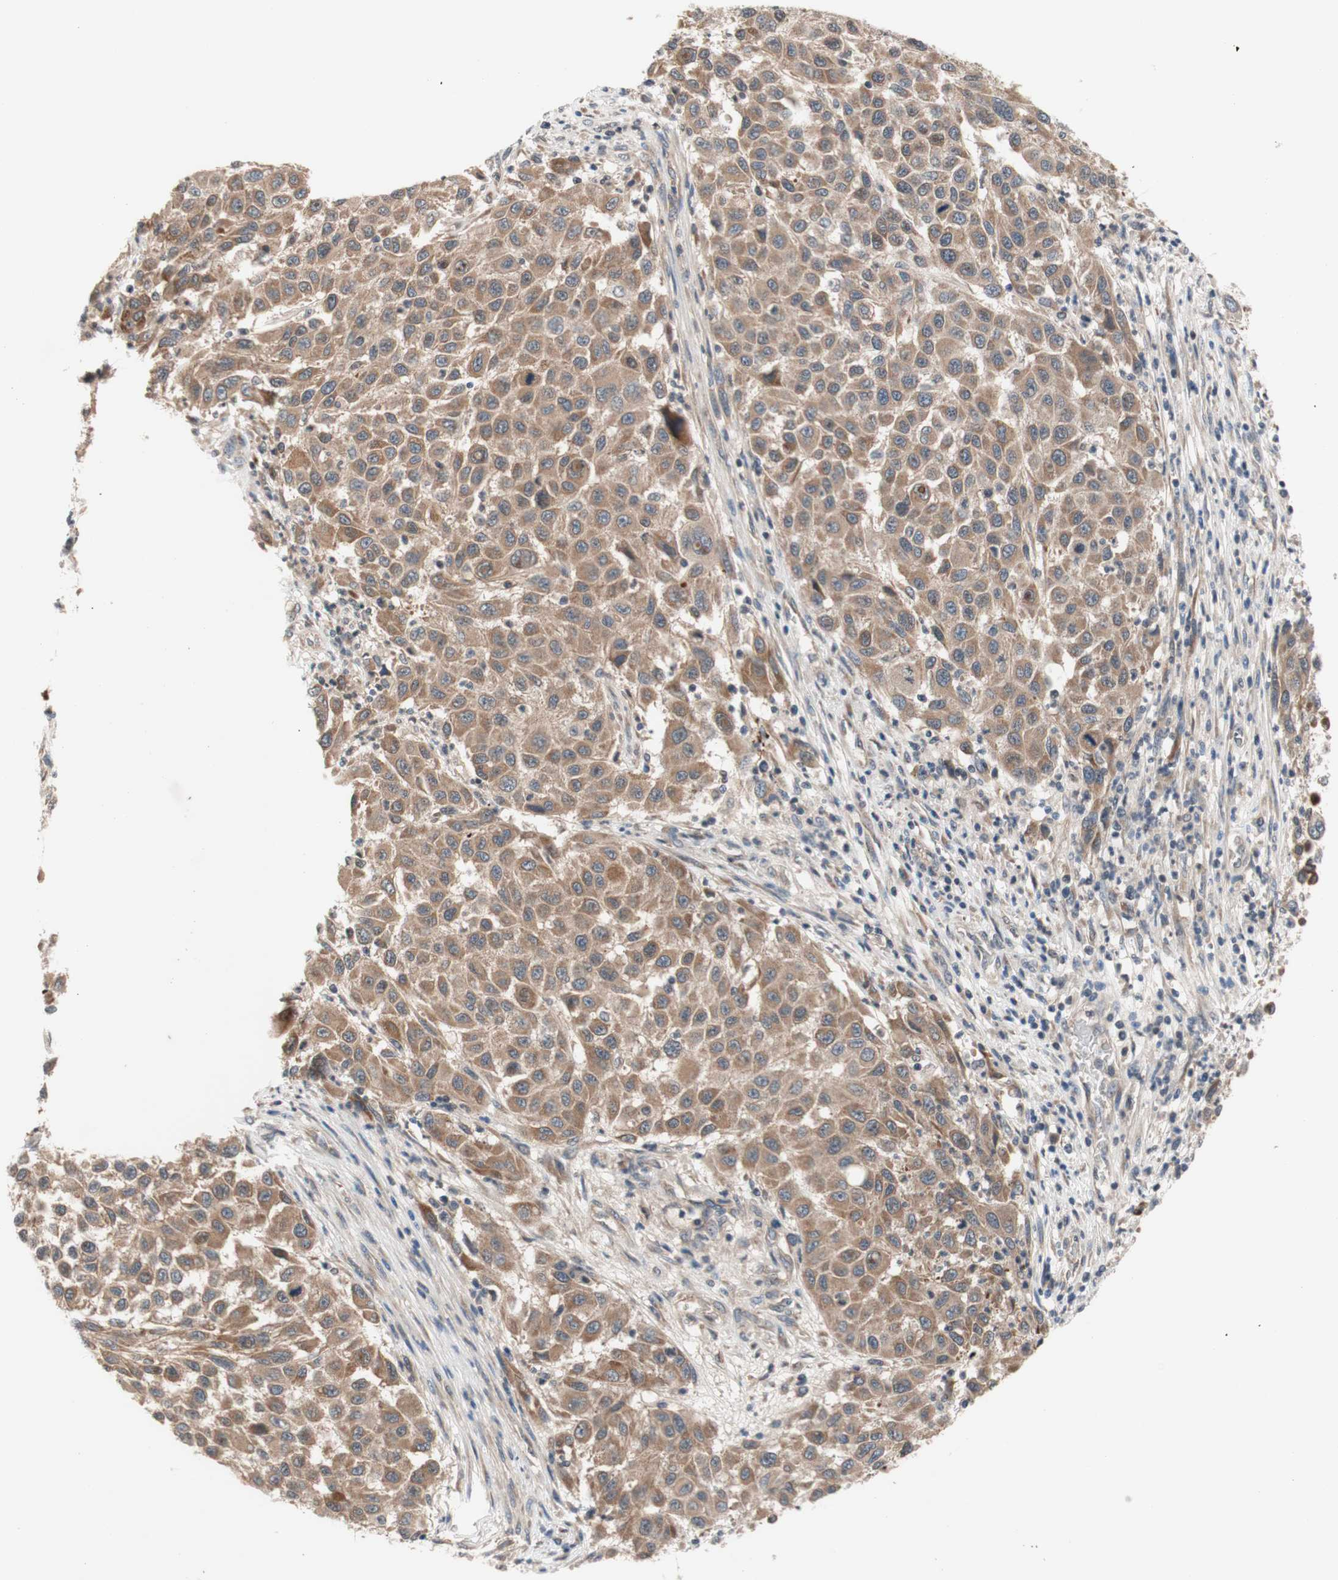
{"staining": {"intensity": "moderate", "quantity": ">75%", "location": "cytoplasmic/membranous"}, "tissue": "melanoma", "cell_type": "Tumor cells", "image_type": "cancer", "snomed": [{"axis": "morphology", "description": "Malignant melanoma, Metastatic site"}, {"axis": "topography", "description": "Lymph node"}], "caption": "Brown immunohistochemical staining in melanoma shows moderate cytoplasmic/membranous staining in approximately >75% of tumor cells.", "gene": "CD55", "patient": {"sex": "male", "age": 61}}